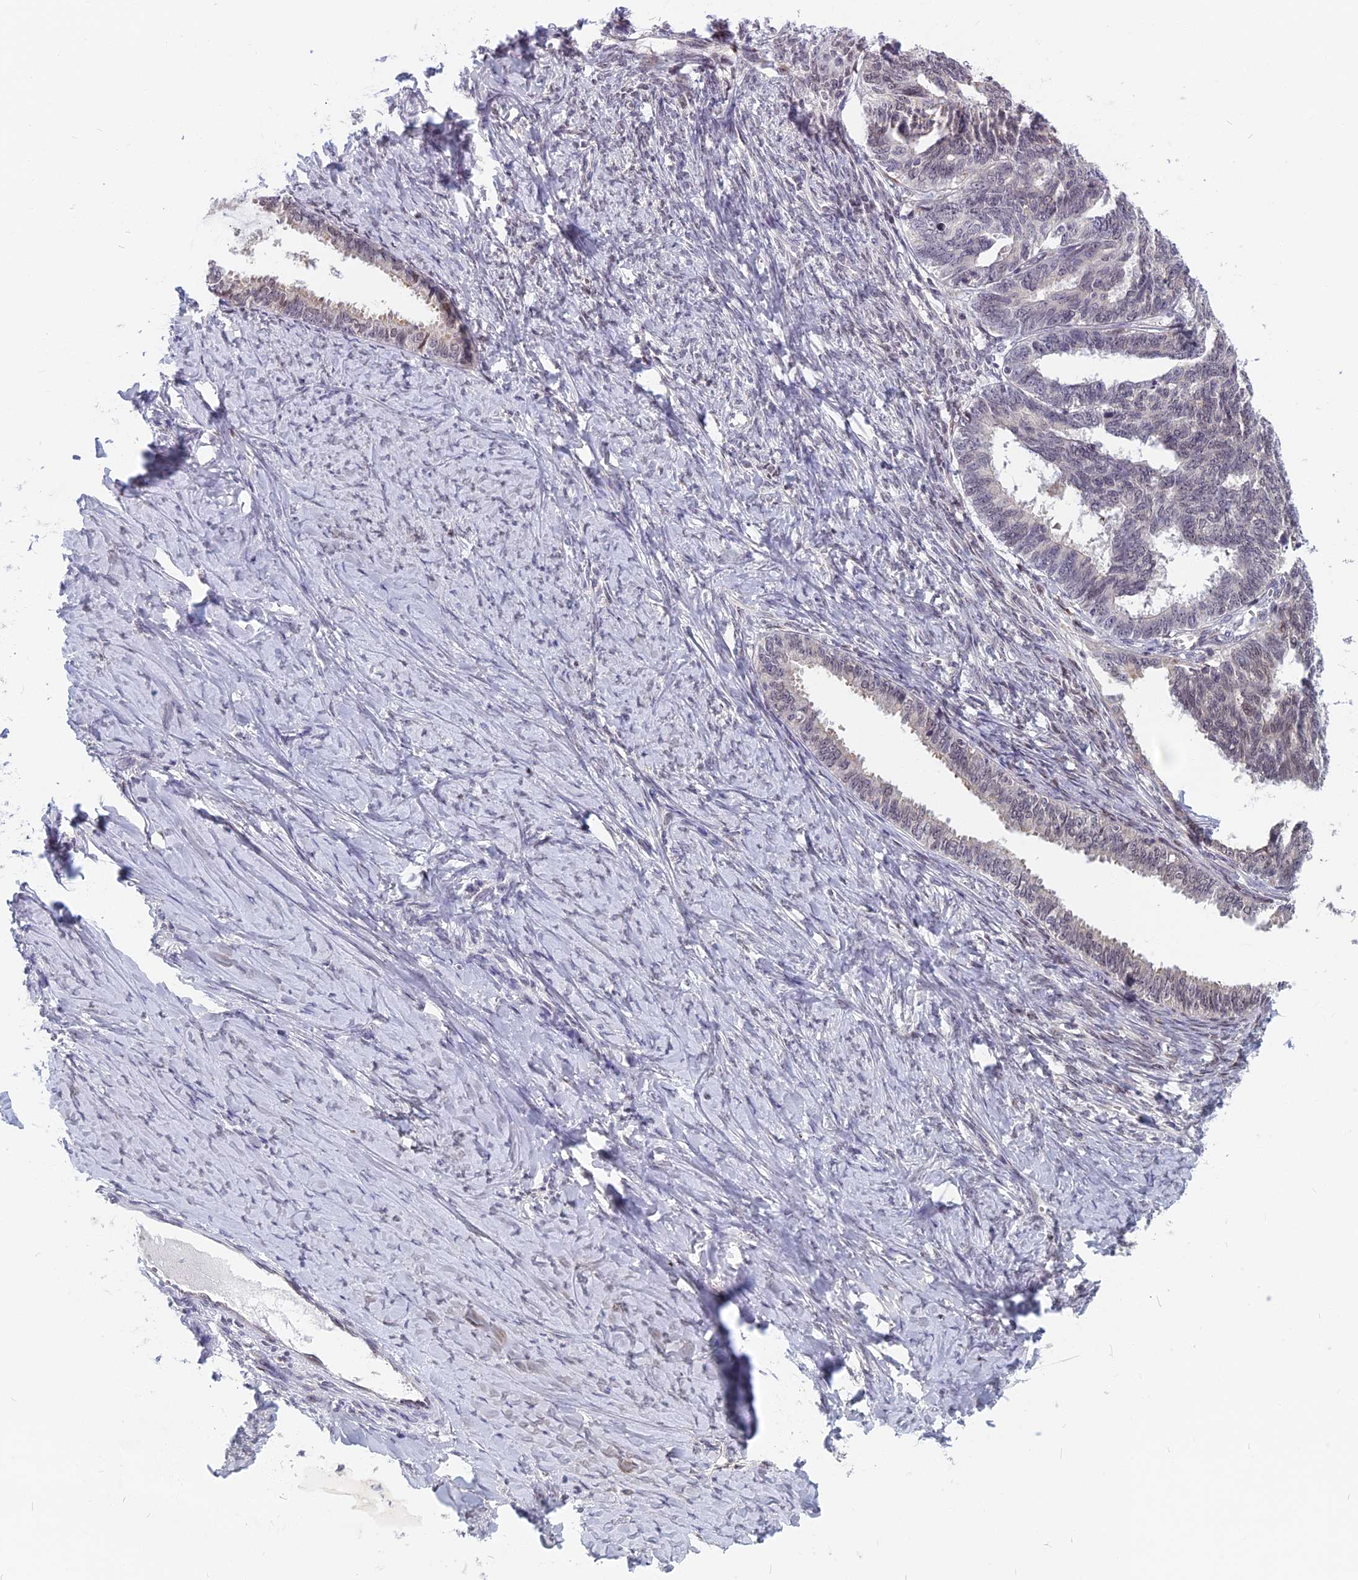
{"staining": {"intensity": "negative", "quantity": "none", "location": "none"}, "tissue": "ovarian cancer", "cell_type": "Tumor cells", "image_type": "cancer", "snomed": [{"axis": "morphology", "description": "Cystadenocarcinoma, serous, NOS"}, {"axis": "topography", "description": "Ovary"}], "caption": "Immunohistochemistry (IHC) photomicrograph of neoplastic tissue: human serous cystadenocarcinoma (ovarian) stained with DAB (3,3'-diaminobenzidine) reveals no significant protein positivity in tumor cells.", "gene": "CCDC113", "patient": {"sex": "female", "age": 79}}